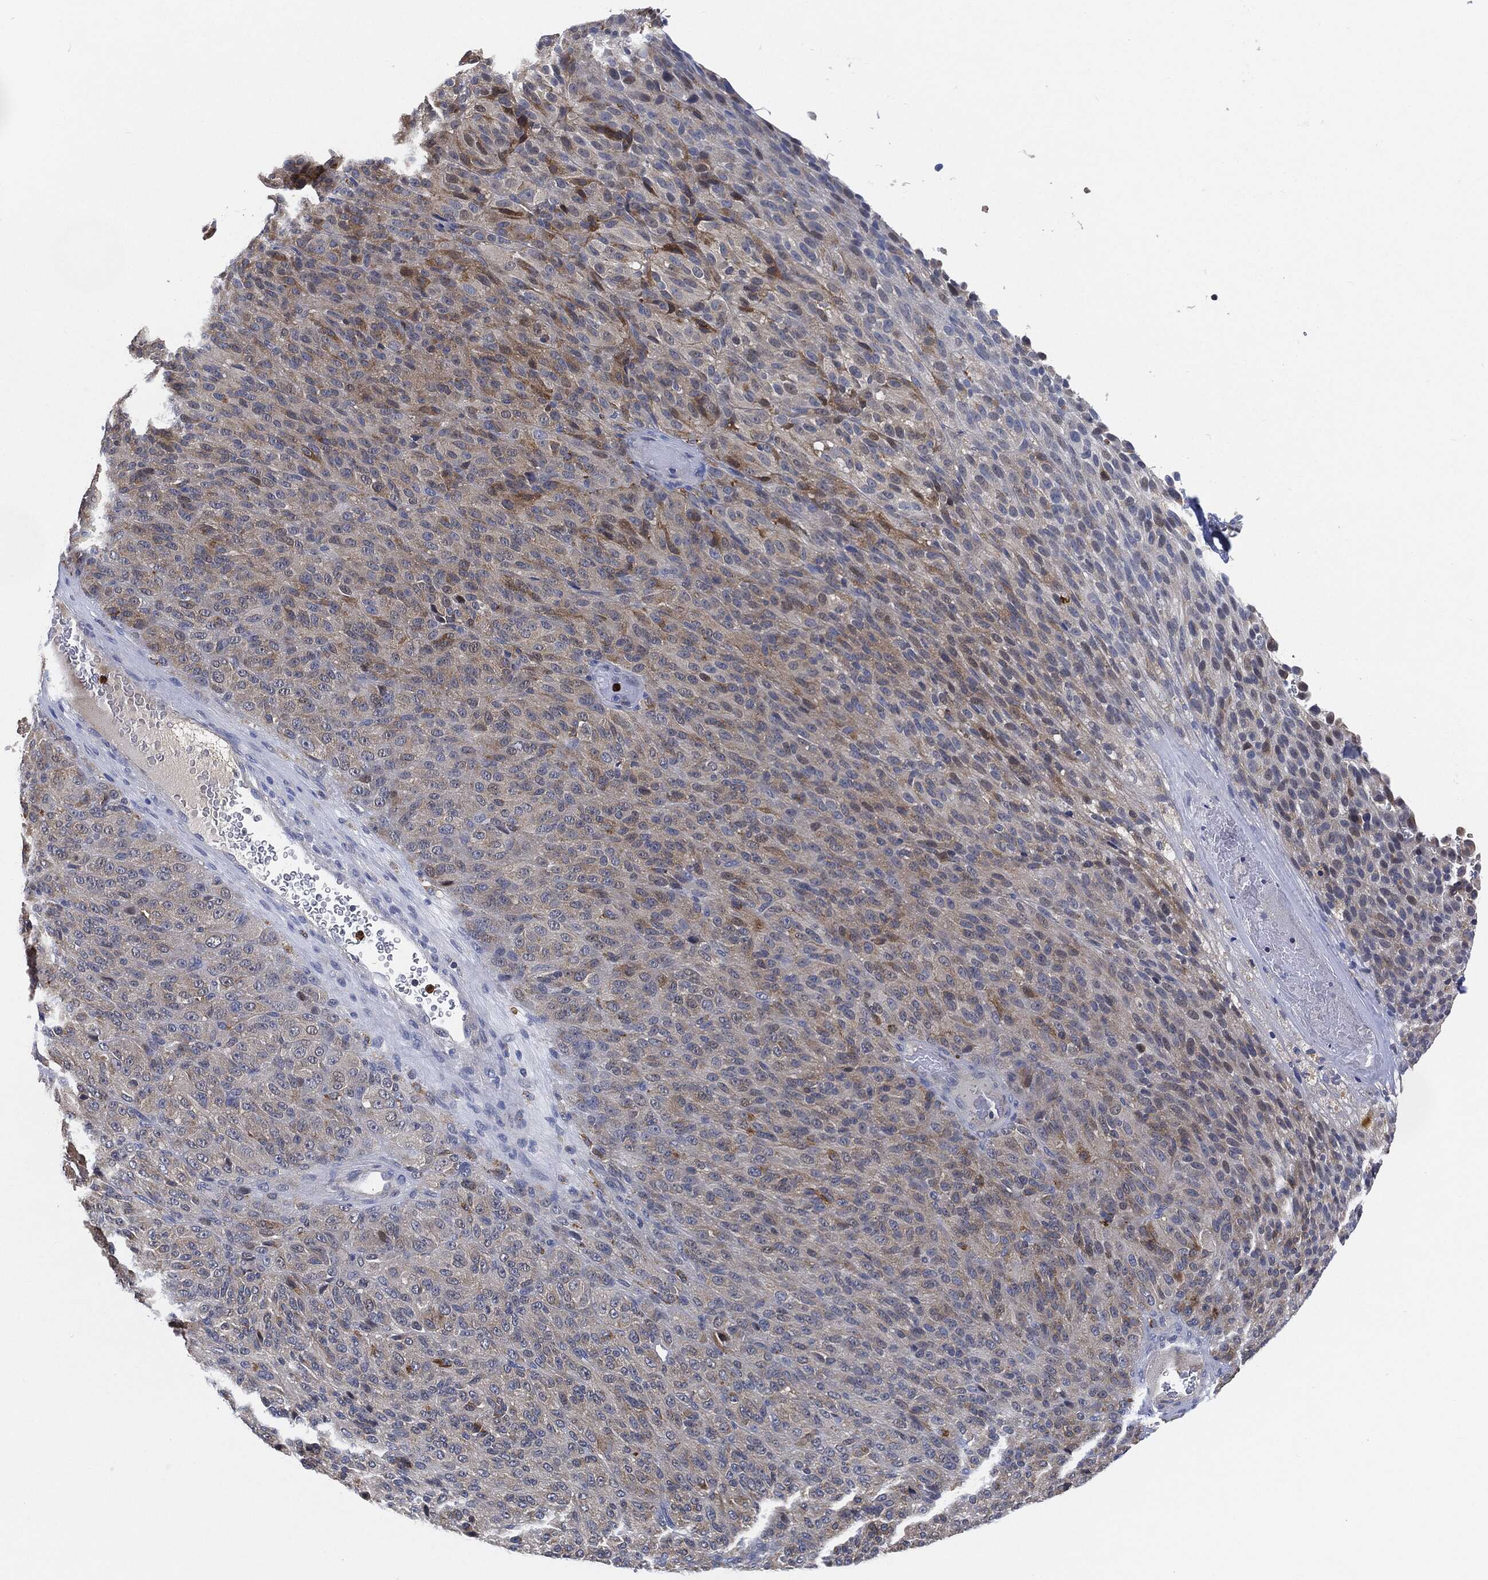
{"staining": {"intensity": "moderate", "quantity": "<25%", "location": "cytoplasmic/membranous"}, "tissue": "melanoma", "cell_type": "Tumor cells", "image_type": "cancer", "snomed": [{"axis": "morphology", "description": "Malignant melanoma, Metastatic site"}, {"axis": "topography", "description": "Brain"}], "caption": "Immunohistochemical staining of human malignant melanoma (metastatic site) shows moderate cytoplasmic/membranous protein positivity in about <25% of tumor cells. The protein is shown in brown color, while the nuclei are stained blue.", "gene": "VSIG4", "patient": {"sex": "female", "age": 56}}